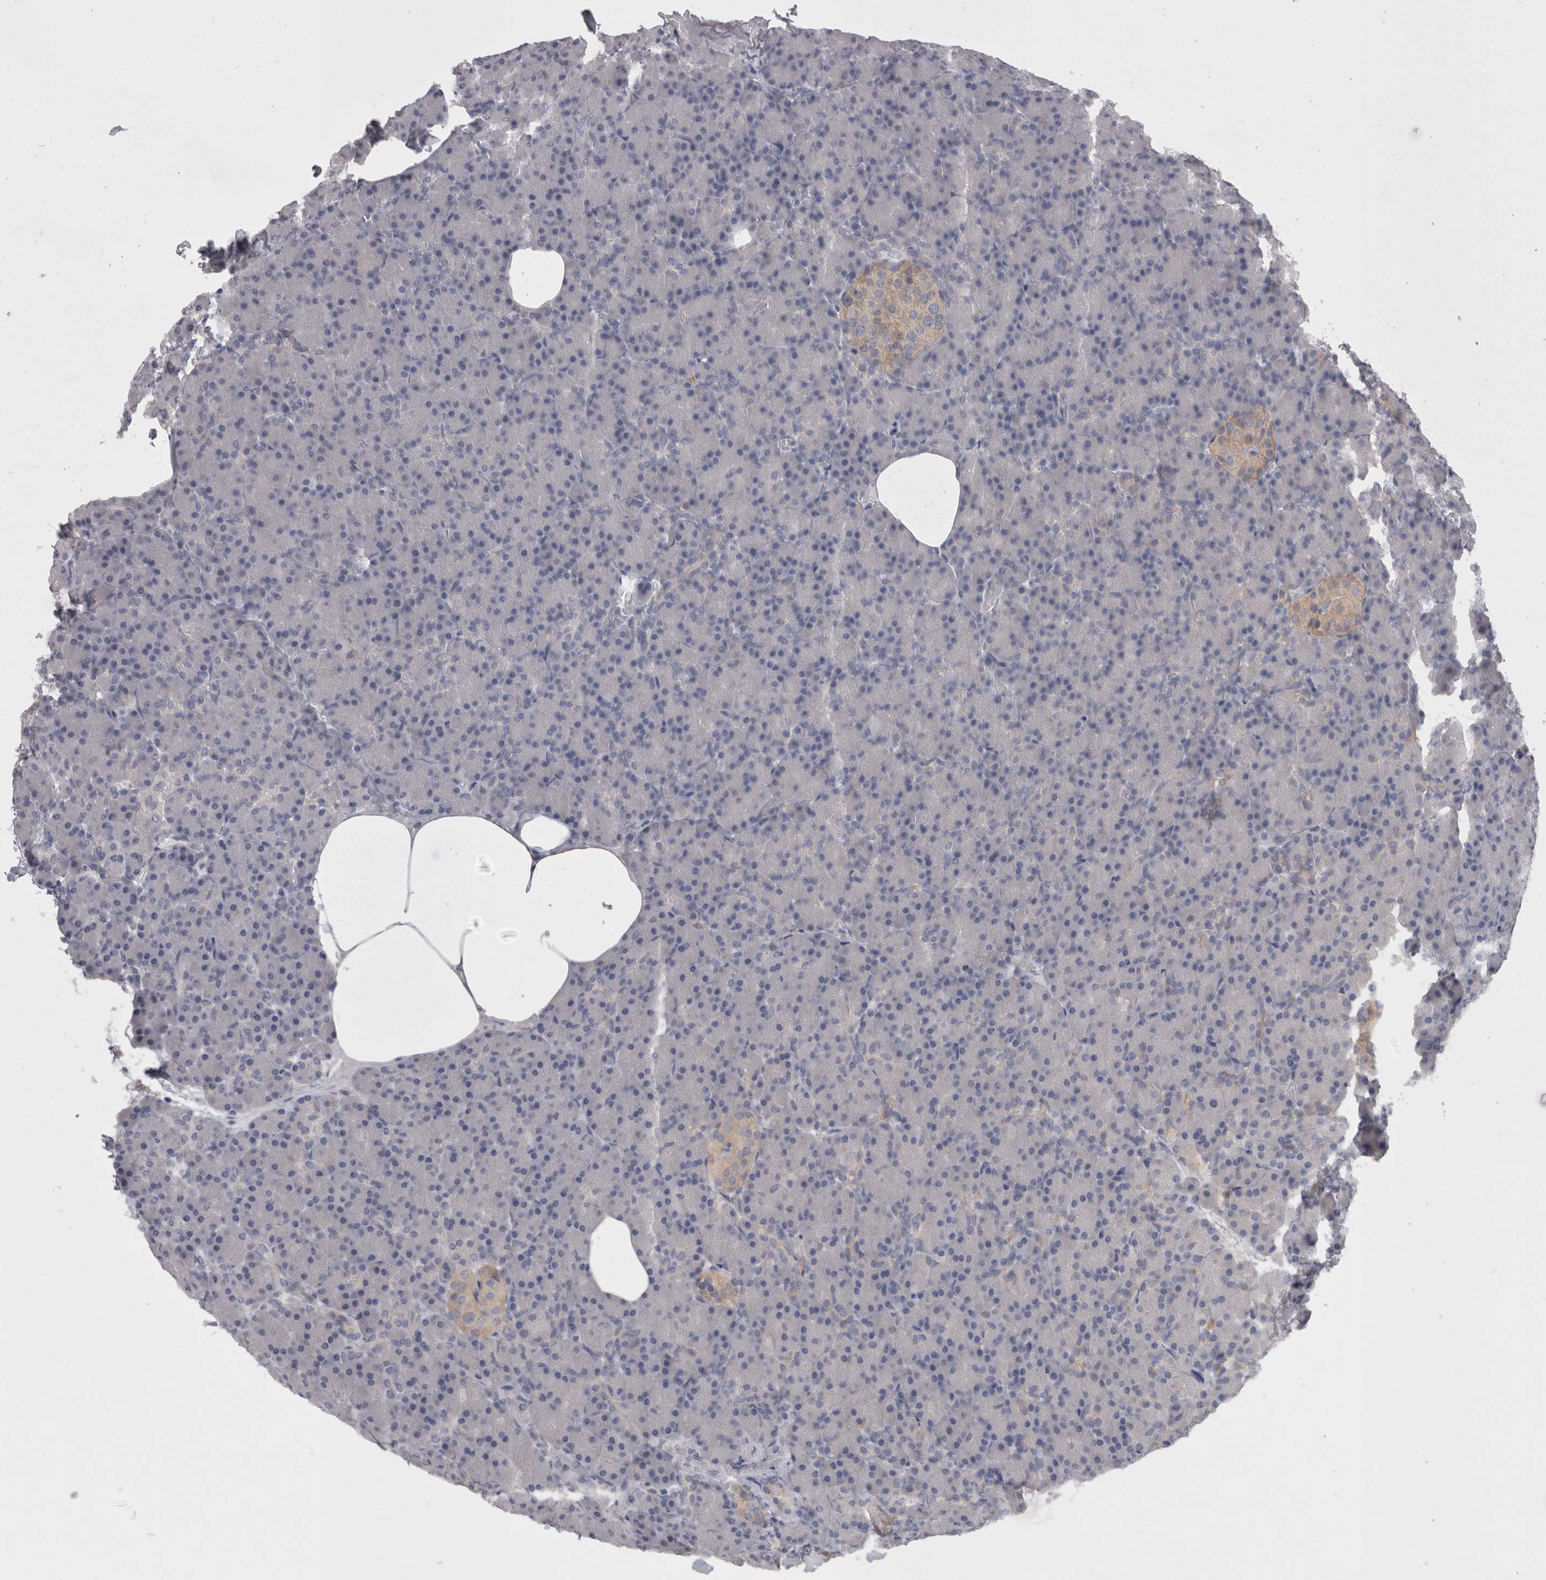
{"staining": {"intensity": "negative", "quantity": "none", "location": "none"}, "tissue": "pancreas", "cell_type": "Exocrine glandular cells", "image_type": "normal", "snomed": [{"axis": "morphology", "description": "Normal tissue, NOS"}, {"axis": "topography", "description": "Pancreas"}], "caption": "Immunohistochemistry (IHC) histopathology image of benign human pancreas stained for a protein (brown), which shows no expression in exocrine glandular cells.", "gene": "CAMK2D", "patient": {"sex": "female", "age": 43}}